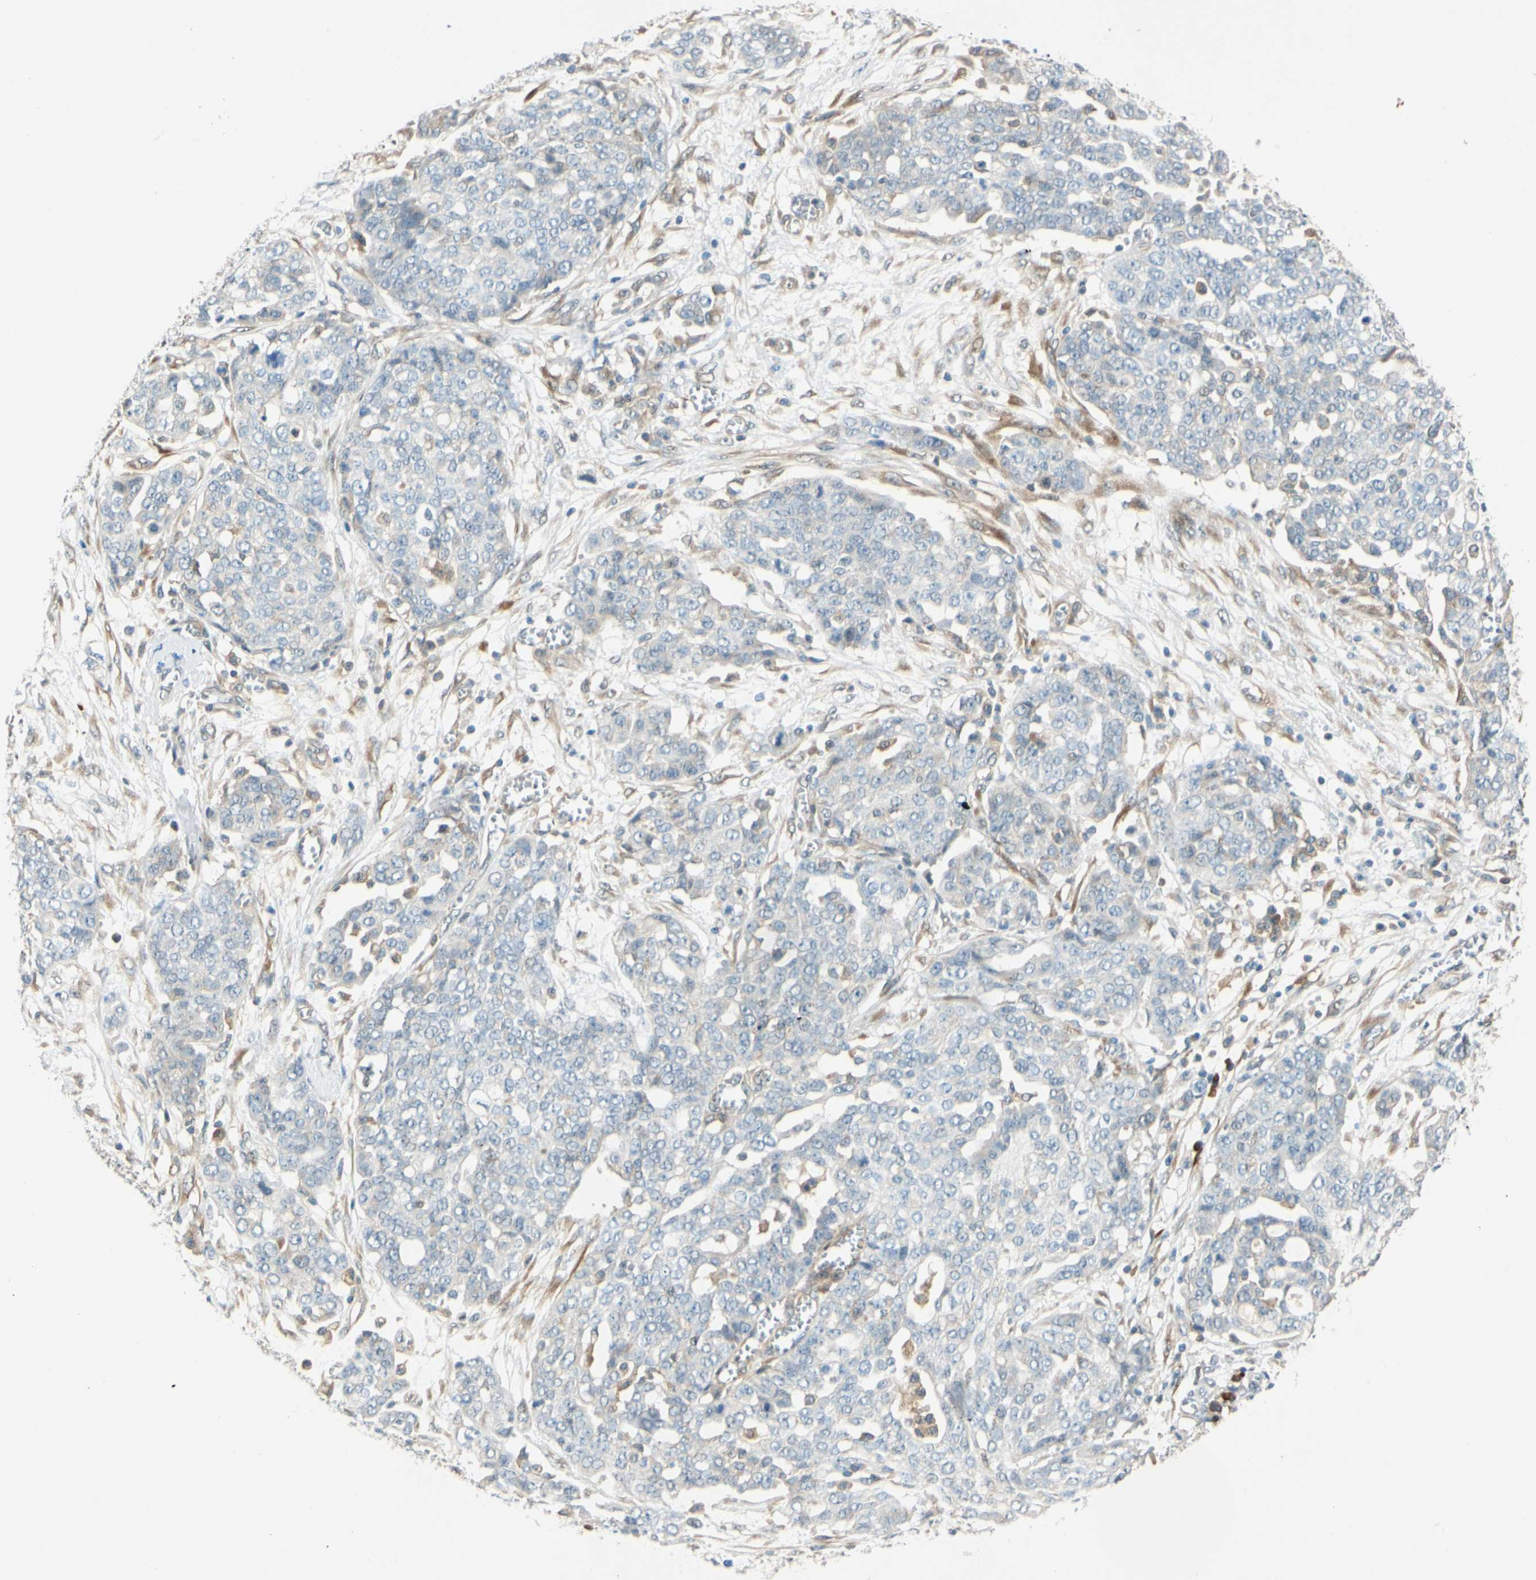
{"staining": {"intensity": "weak", "quantity": "<25%", "location": "cytoplasmic/membranous"}, "tissue": "ovarian cancer", "cell_type": "Tumor cells", "image_type": "cancer", "snomed": [{"axis": "morphology", "description": "Cystadenocarcinoma, serous, NOS"}, {"axis": "topography", "description": "Soft tissue"}, {"axis": "topography", "description": "Ovary"}], "caption": "This image is of ovarian cancer (serous cystadenocarcinoma) stained with immunohistochemistry (IHC) to label a protein in brown with the nuclei are counter-stained blue. There is no positivity in tumor cells.", "gene": "WIPI1", "patient": {"sex": "female", "age": 57}}